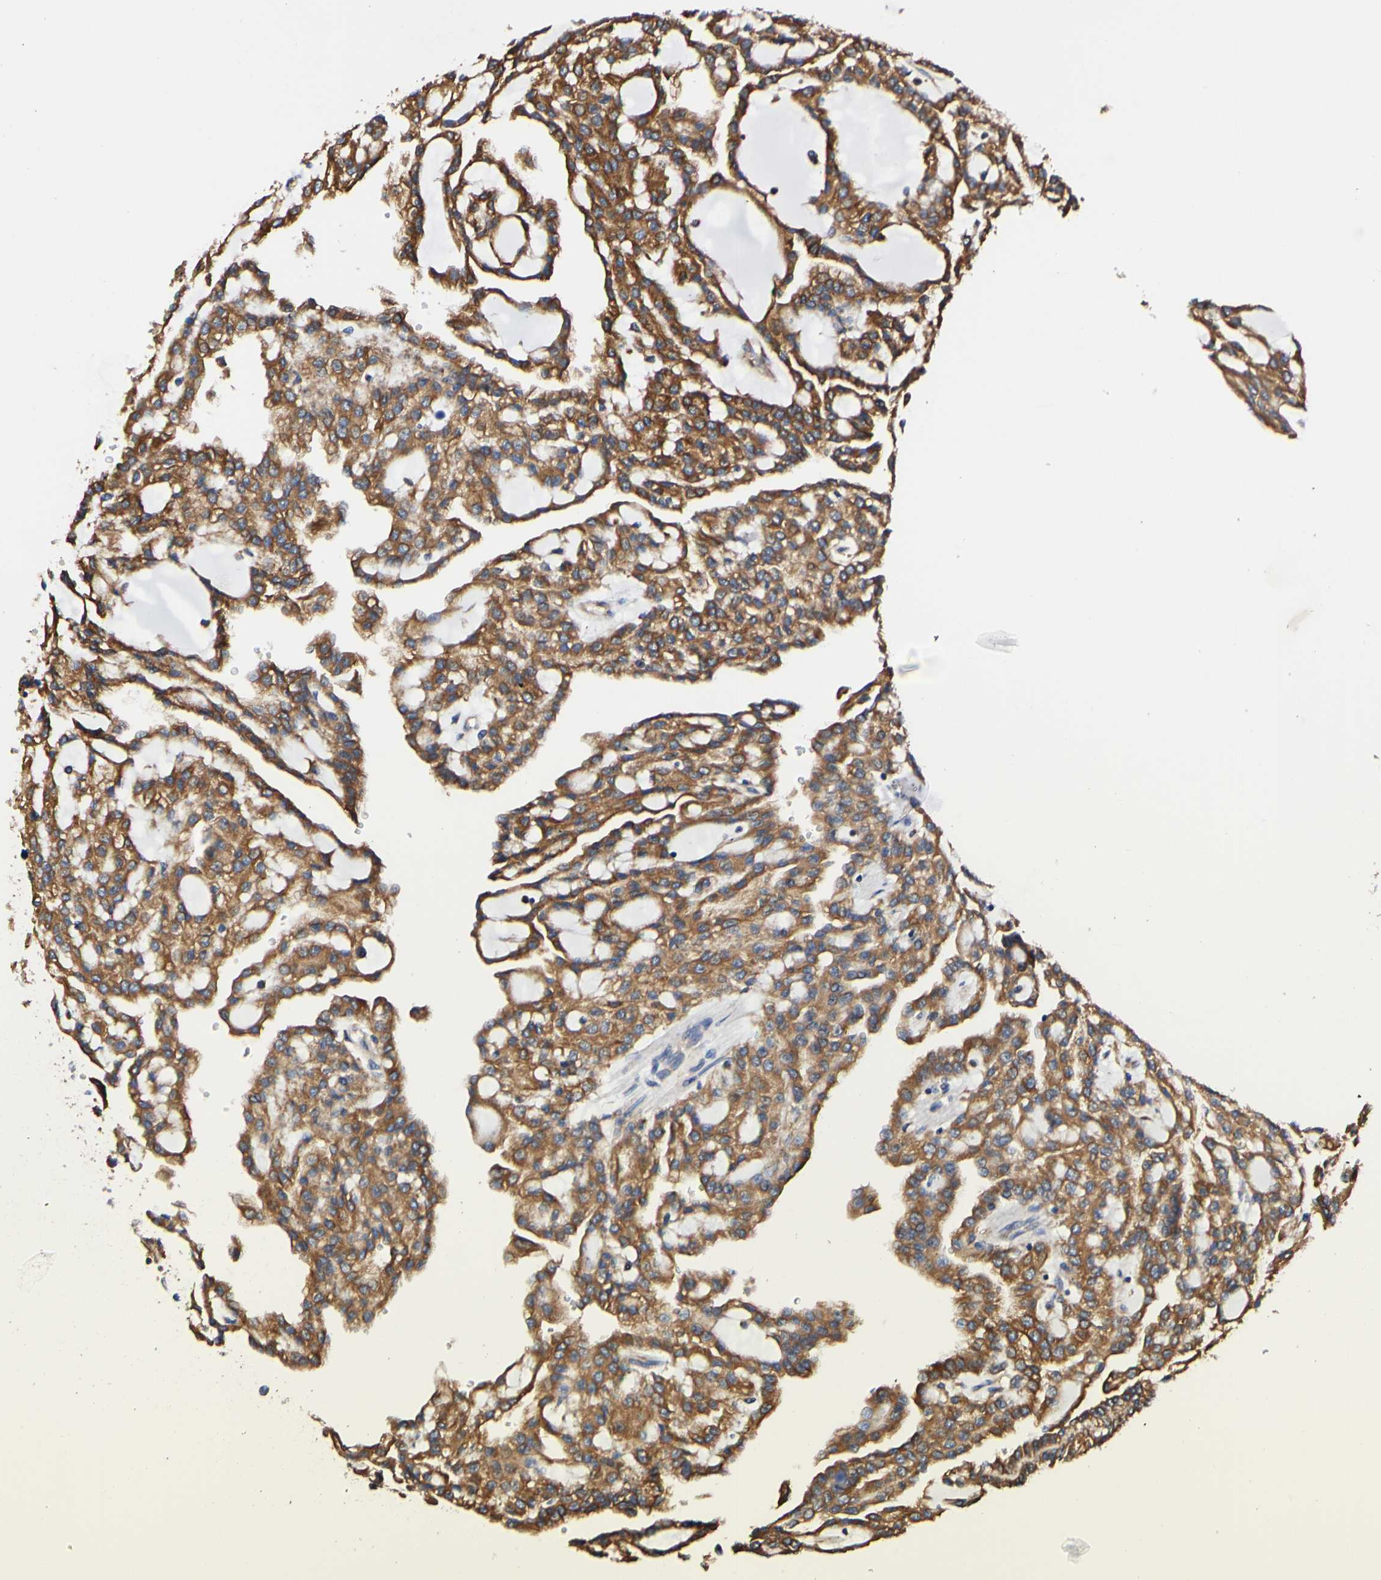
{"staining": {"intensity": "strong", "quantity": ">75%", "location": "cytoplasmic/membranous"}, "tissue": "renal cancer", "cell_type": "Tumor cells", "image_type": "cancer", "snomed": [{"axis": "morphology", "description": "Adenocarcinoma, NOS"}, {"axis": "topography", "description": "Kidney"}], "caption": "A brown stain labels strong cytoplasmic/membranous positivity of a protein in human renal adenocarcinoma tumor cells.", "gene": "P4HB", "patient": {"sex": "male", "age": 63}}